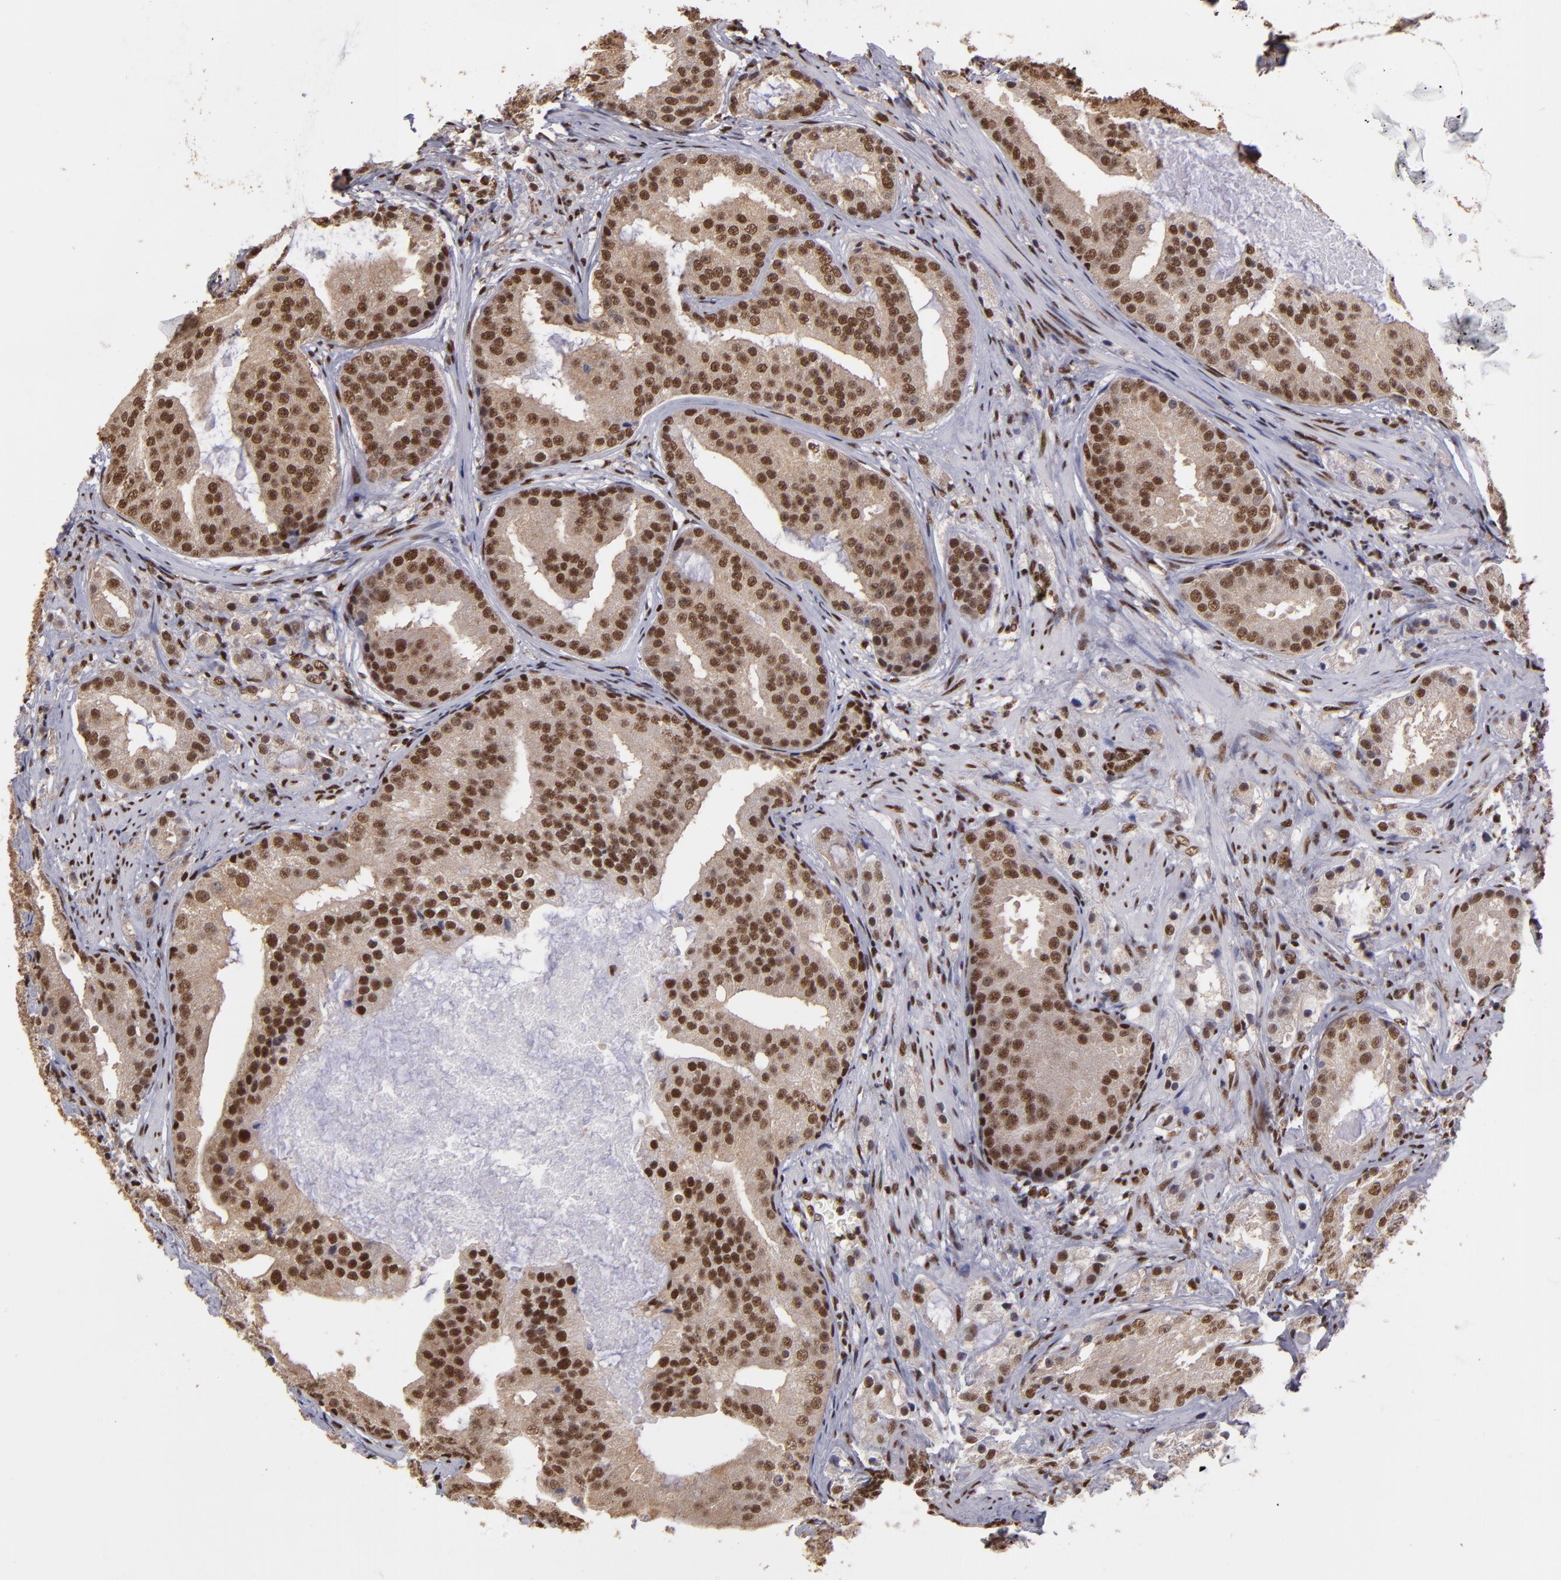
{"staining": {"intensity": "moderate", "quantity": ">75%", "location": "cytoplasmic/membranous,nuclear"}, "tissue": "prostate cancer", "cell_type": "Tumor cells", "image_type": "cancer", "snomed": [{"axis": "morphology", "description": "Adenocarcinoma, High grade"}, {"axis": "topography", "description": "Prostate"}], "caption": "An image of prostate cancer stained for a protein exhibits moderate cytoplasmic/membranous and nuclear brown staining in tumor cells.", "gene": "SP1", "patient": {"sex": "male", "age": 68}}